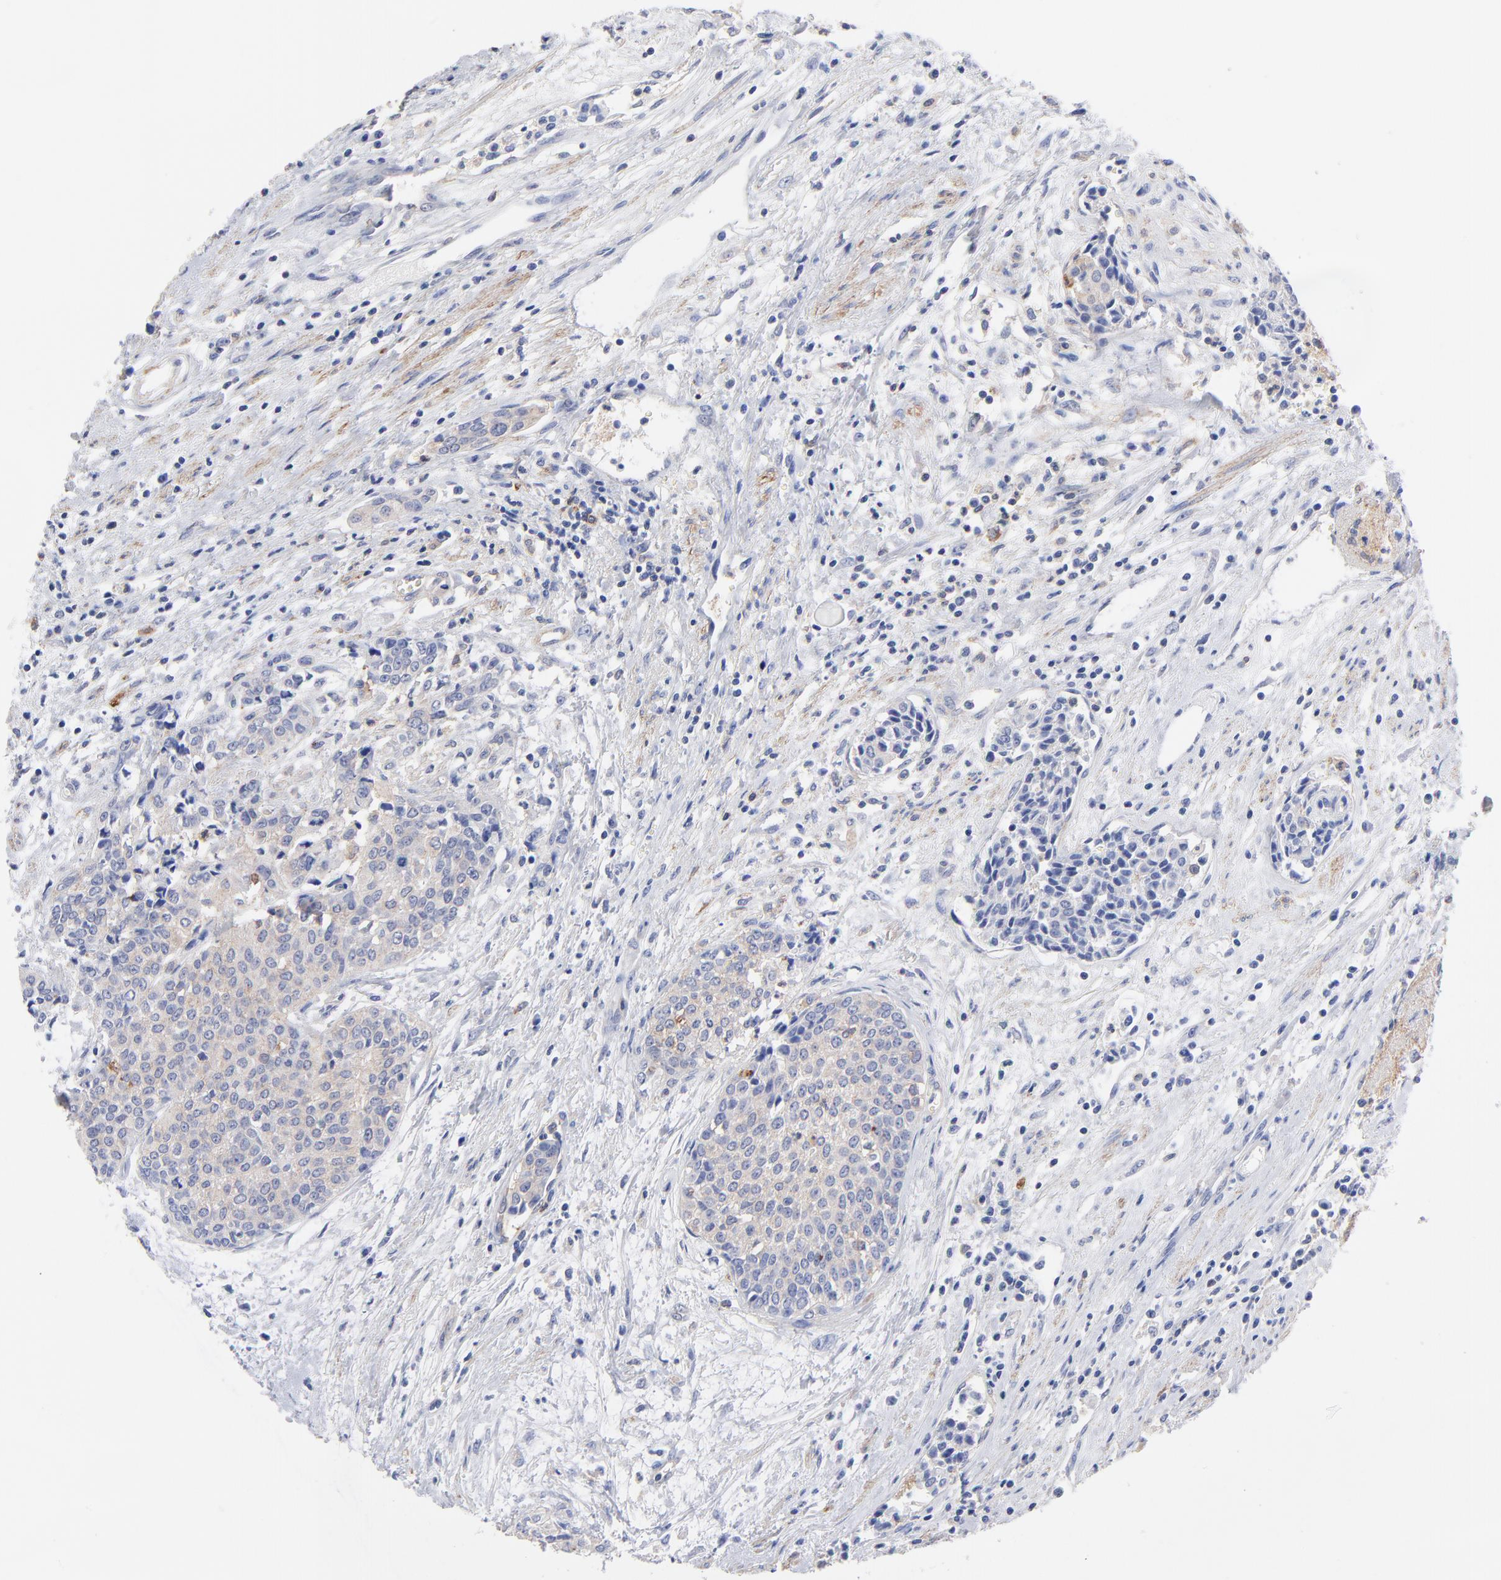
{"staining": {"intensity": "weak", "quantity": "25%-75%", "location": "cytoplasmic/membranous"}, "tissue": "urothelial cancer", "cell_type": "Tumor cells", "image_type": "cancer", "snomed": [{"axis": "morphology", "description": "Urothelial carcinoma, Low grade"}, {"axis": "topography", "description": "Urinary bladder"}], "caption": "A histopathology image showing weak cytoplasmic/membranous expression in about 25%-75% of tumor cells in urothelial carcinoma (low-grade), as visualized by brown immunohistochemical staining.", "gene": "ASL", "patient": {"sex": "female", "age": 73}}